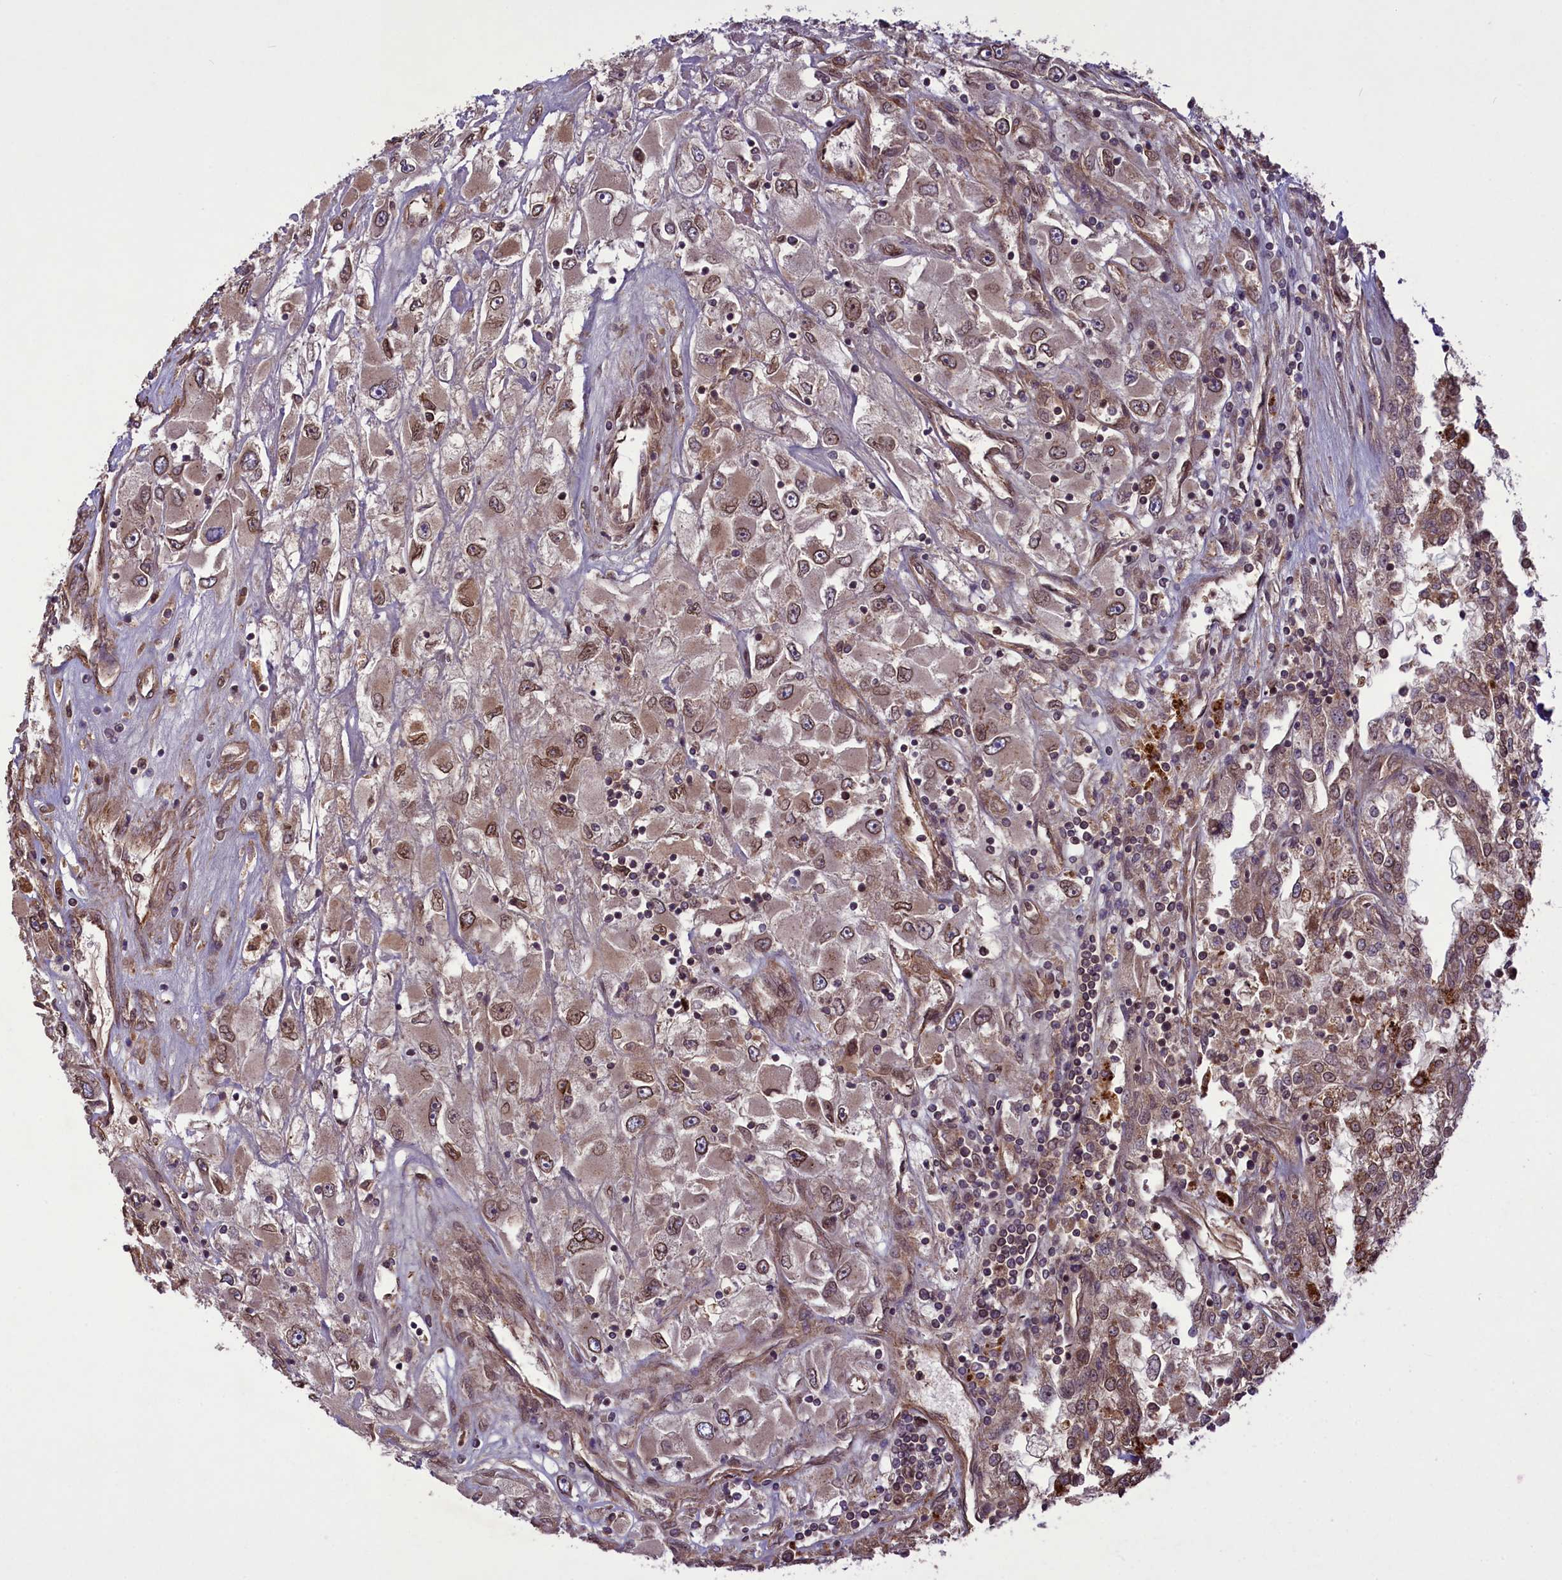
{"staining": {"intensity": "moderate", "quantity": ">75%", "location": "cytoplasmic/membranous,nuclear"}, "tissue": "renal cancer", "cell_type": "Tumor cells", "image_type": "cancer", "snomed": [{"axis": "morphology", "description": "Adenocarcinoma, NOS"}, {"axis": "topography", "description": "Kidney"}], "caption": "DAB (3,3'-diaminobenzidine) immunohistochemical staining of human renal cancer shows moderate cytoplasmic/membranous and nuclear protein positivity in approximately >75% of tumor cells.", "gene": "CCDC125", "patient": {"sex": "female", "age": 52}}